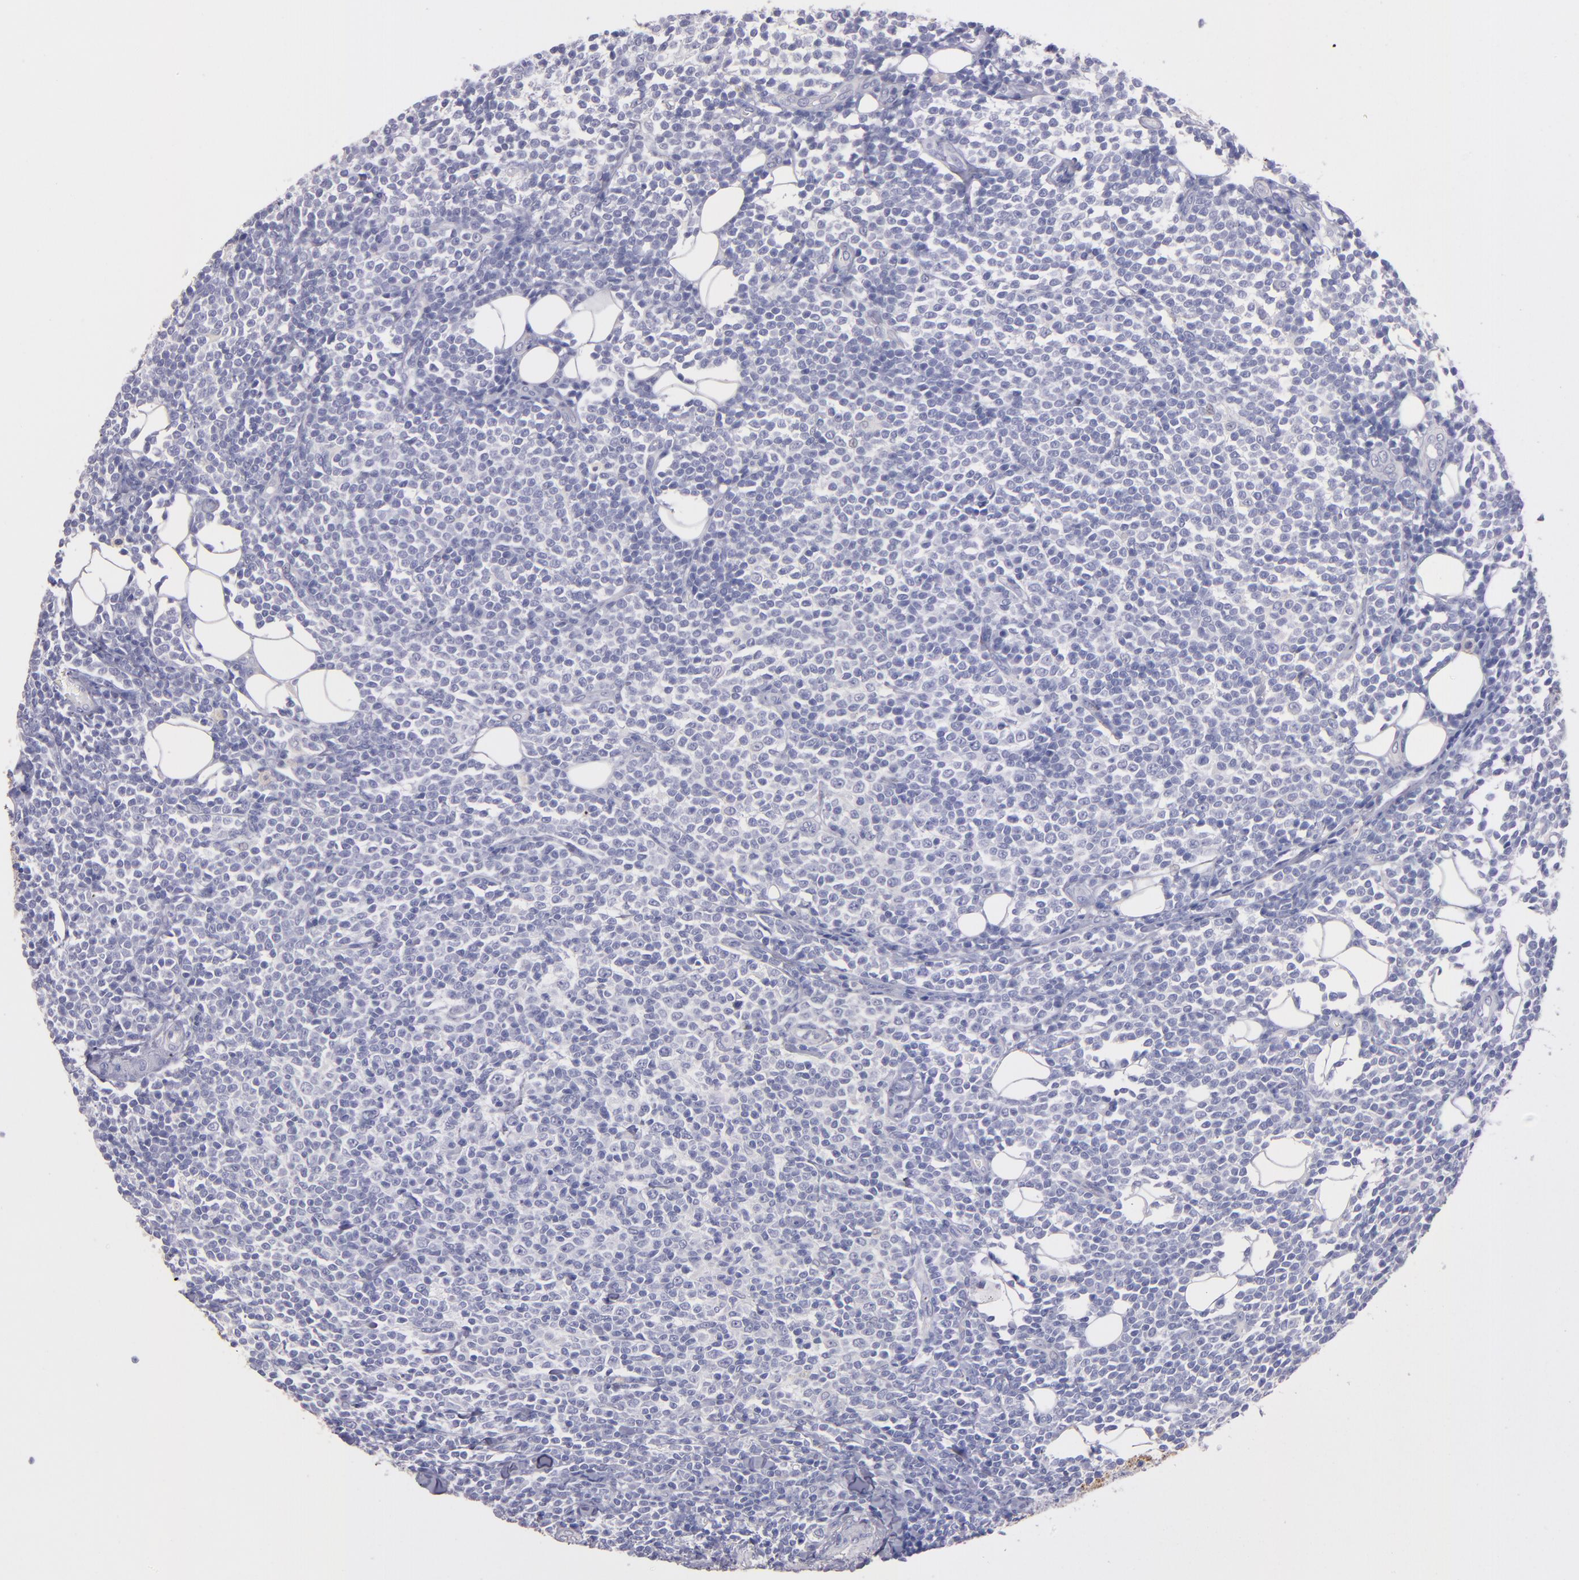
{"staining": {"intensity": "negative", "quantity": "none", "location": "none"}, "tissue": "lymphoma", "cell_type": "Tumor cells", "image_type": "cancer", "snomed": [{"axis": "morphology", "description": "Malignant lymphoma, non-Hodgkin's type, Low grade"}, {"axis": "topography", "description": "Soft tissue"}], "caption": "Low-grade malignant lymphoma, non-Hodgkin's type was stained to show a protein in brown. There is no significant positivity in tumor cells. (Stains: DAB IHC with hematoxylin counter stain, Microscopy: brightfield microscopy at high magnification).", "gene": "TG", "patient": {"sex": "male", "age": 92}}